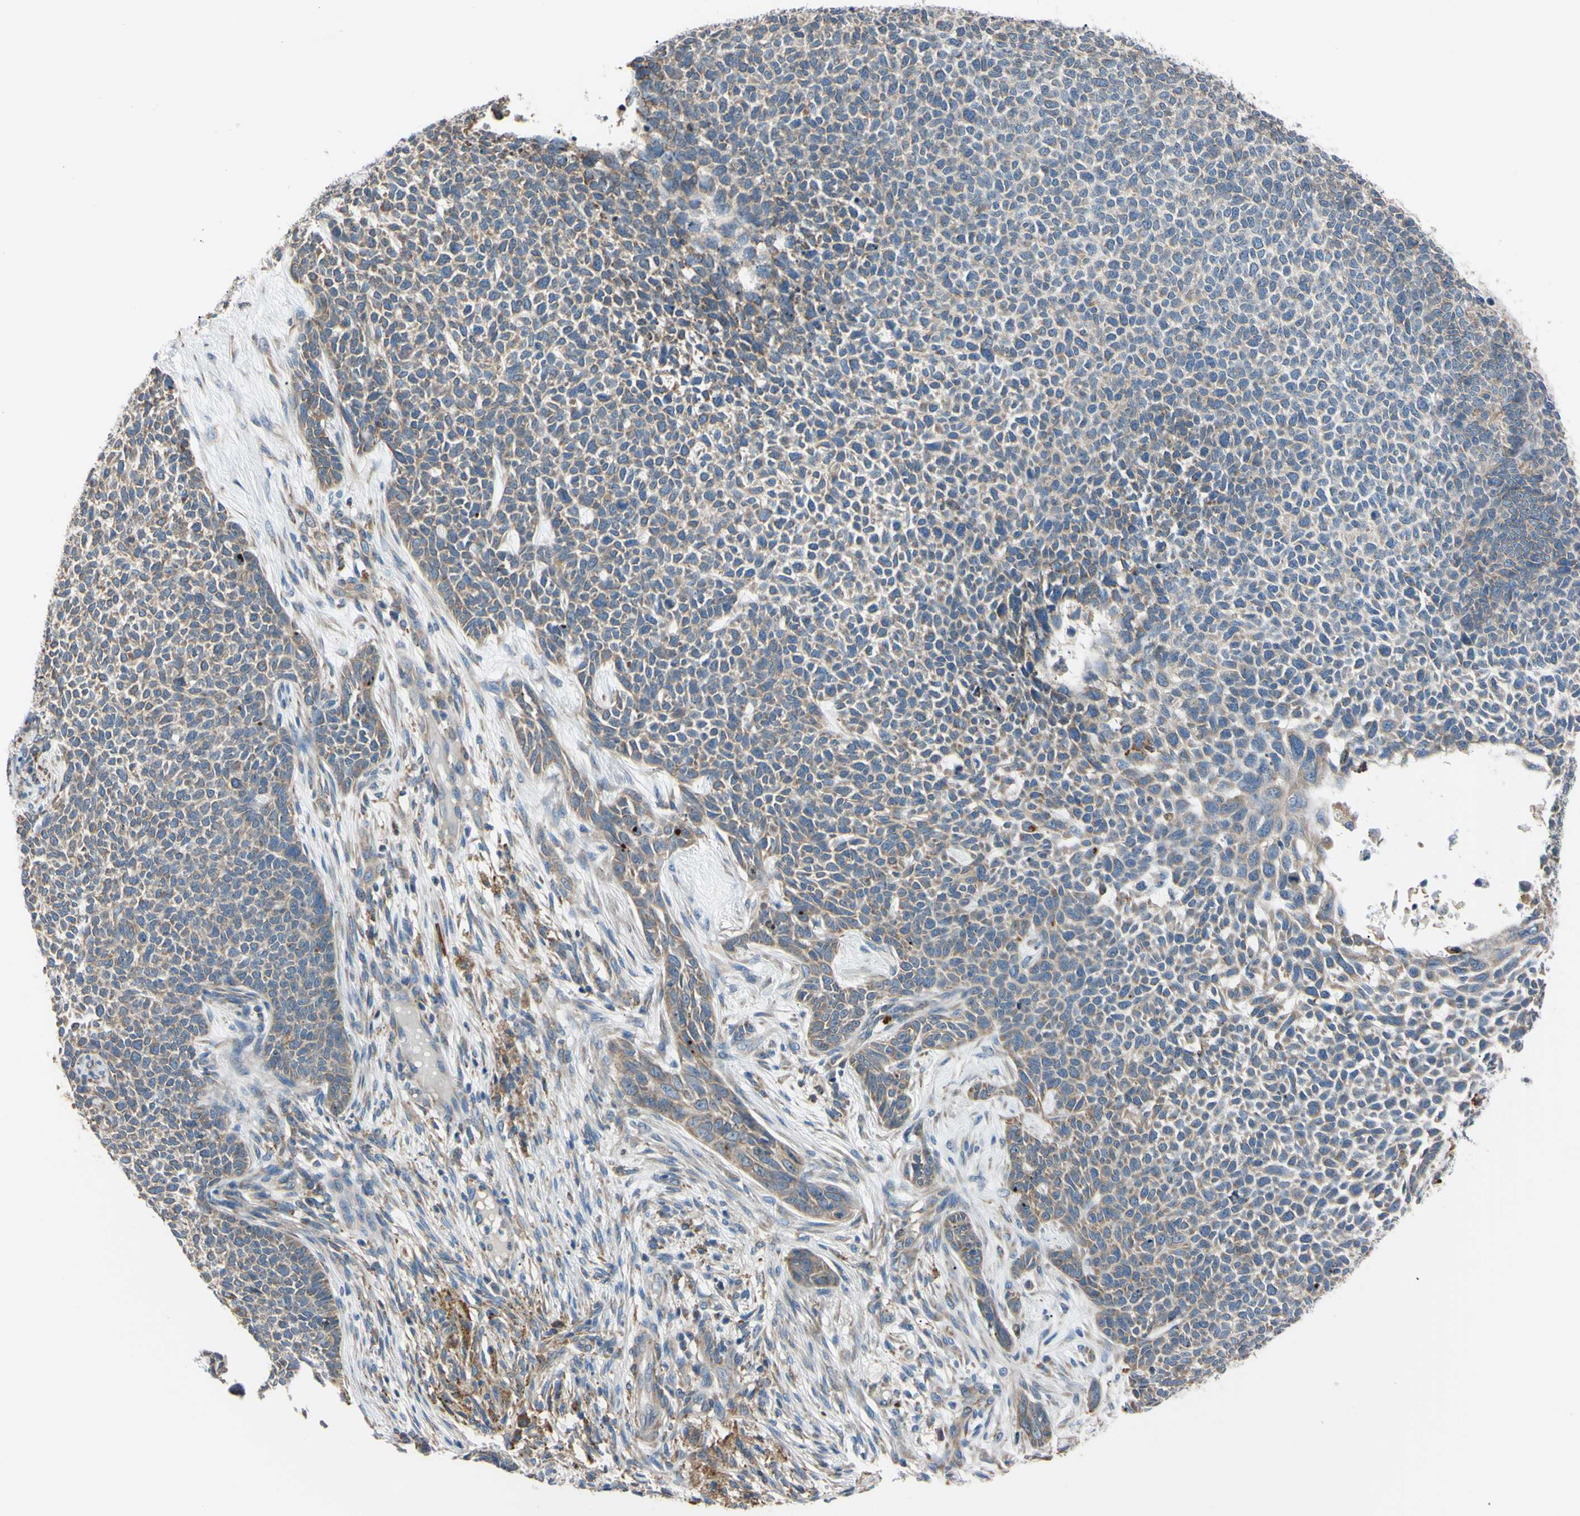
{"staining": {"intensity": "weak", "quantity": ">75%", "location": "cytoplasmic/membranous"}, "tissue": "skin cancer", "cell_type": "Tumor cells", "image_type": "cancer", "snomed": [{"axis": "morphology", "description": "Basal cell carcinoma"}, {"axis": "topography", "description": "Skin"}], "caption": "Skin cancer (basal cell carcinoma) stained with a protein marker shows weak staining in tumor cells.", "gene": "BMF", "patient": {"sex": "female", "age": 84}}